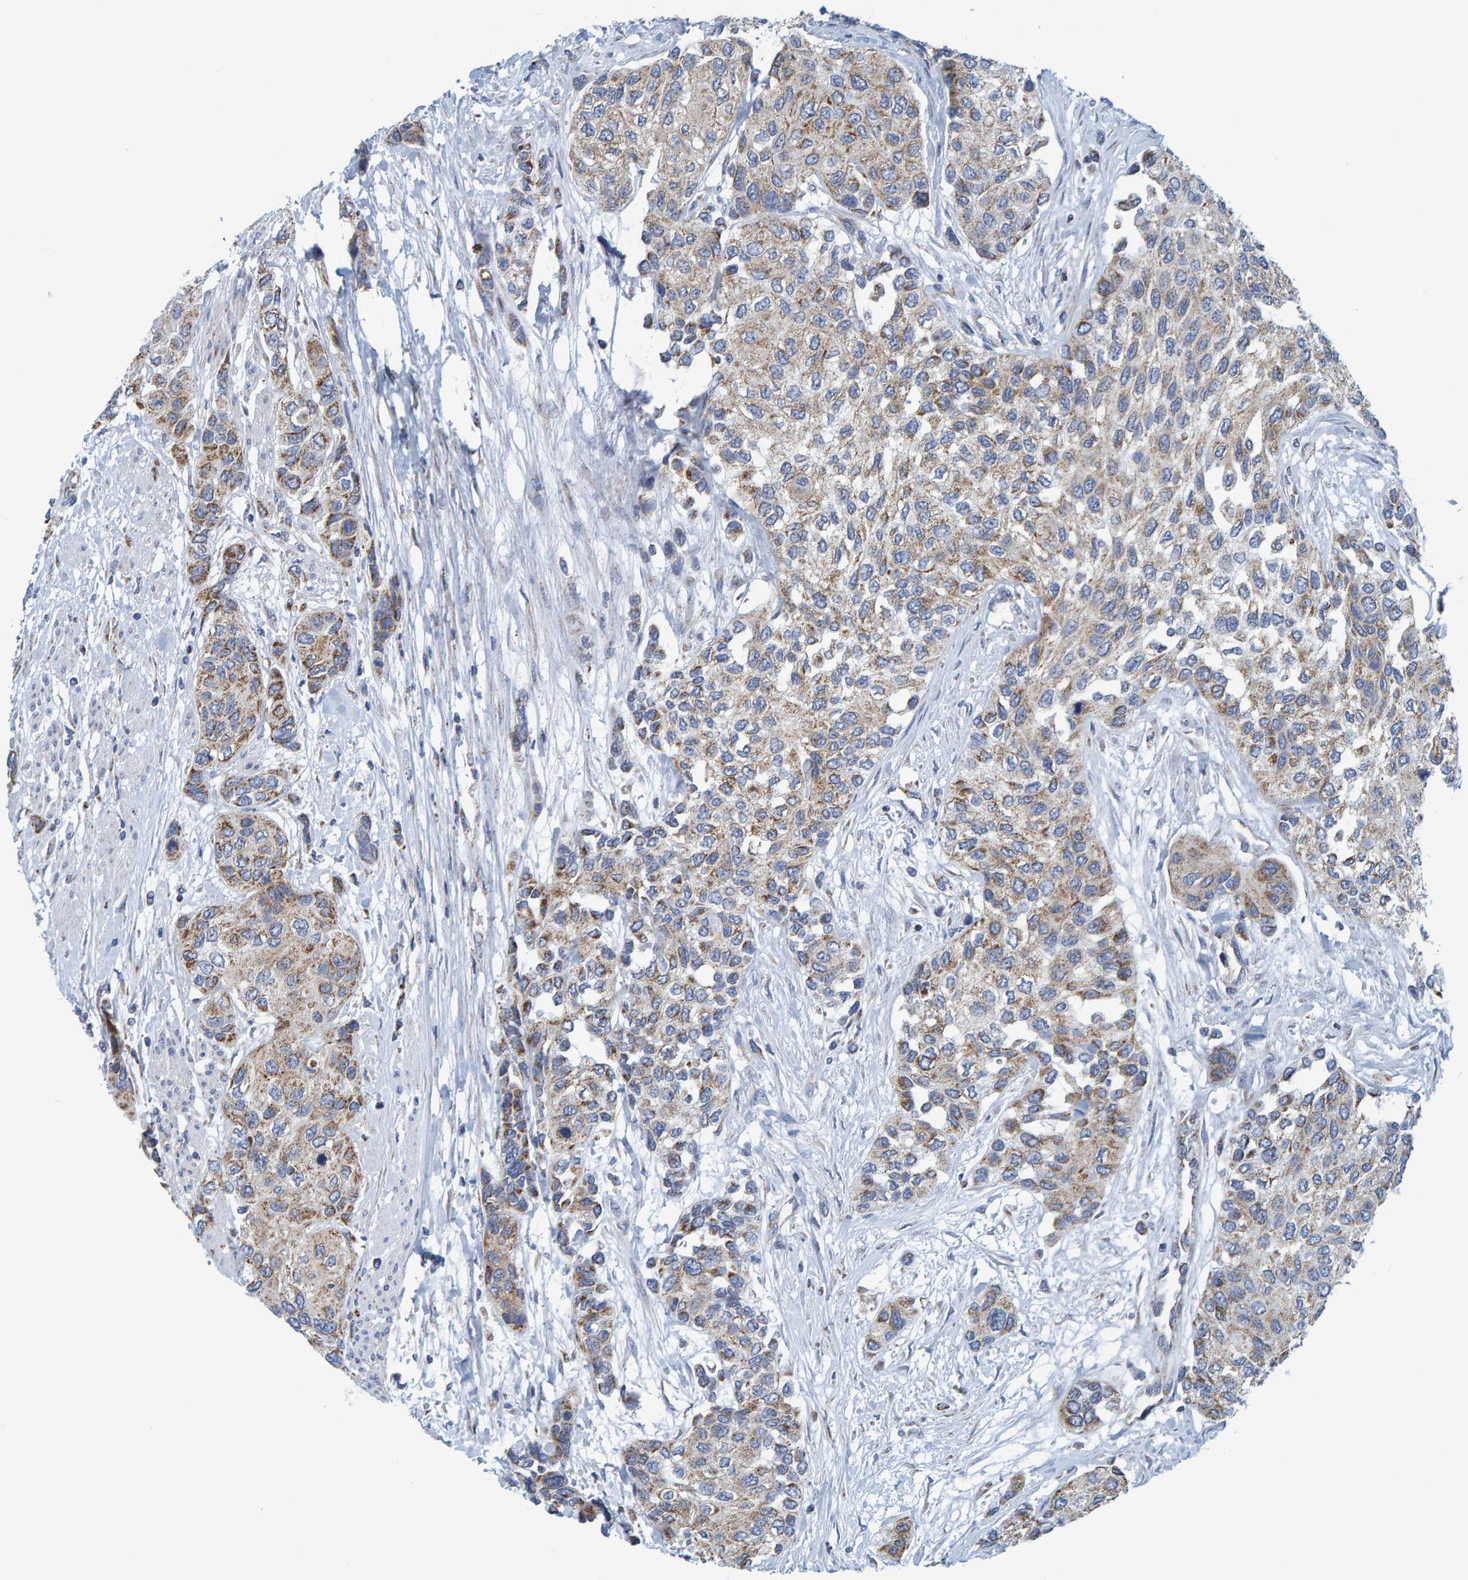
{"staining": {"intensity": "moderate", "quantity": ">75%", "location": "cytoplasmic/membranous"}, "tissue": "urothelial cancer", "cell_type": "Tumor cells", "image_type": "cancer", "snomed": [{"axis": "morphology", "description": "Urothelial carcinoma, High grade"}, {"axis": "topography", "description": "Urinary bladder"}], "caption": "Immunohistochemistry image of neoplastic tissue: human urothelial cancer stained using IHC demonstrates medium levels of moderate protein expression localized specifically in the cytoplasmic/membranous of tumor cells, appearing as a cytoplasmic/membranous brown color.", "gene": "MRPS7", "patient": {"sex": "female", "age": 56}}